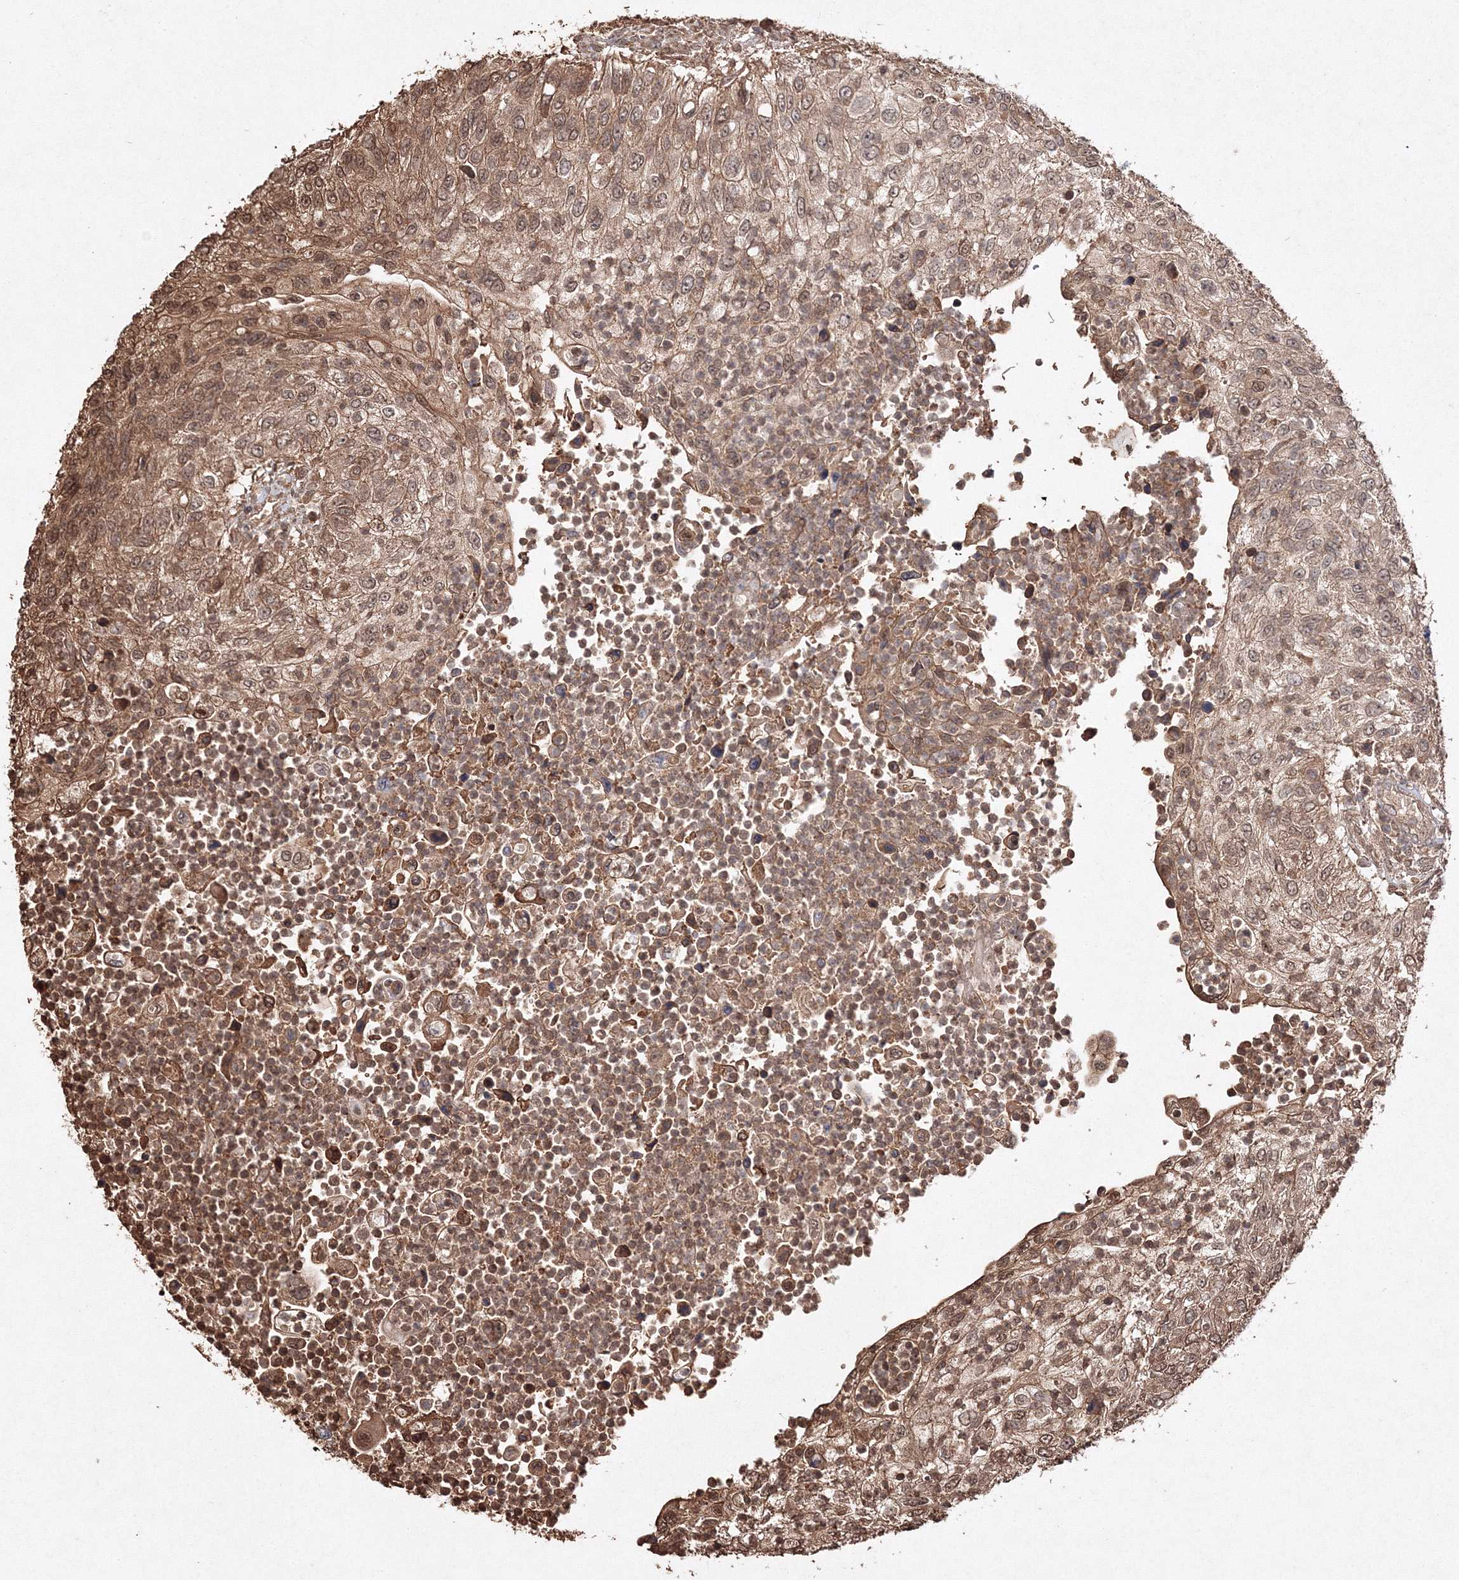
{"staining": {"intensity": "moderate", "quantity": ">75%", "location": "cytoplasmic/membranous,nuclear"}, "tissue": "urothelial cancer", "cell_type": "Tumor cells", "image_type": "cancer", "snomed": [{"axis": "morphology", "description": "Urothelial carcinoma, High grade"}, {"axis": "topography", "description": "Urinary bladder"}], "caption": "Immunohistochemistry staining of urothelial cancer, which shows medium levels of moderate cytoplasmic/membranous and nuclear staining in approximately >75% of tumor cells indicating moderate cytoplasmic/membranous and nuclear protein staining. The staining was performed using DAB (3,3'-diaminobenzidine) (brown) for protein detection and nuclei were counterstained in hematoxylin (blue).", "gene": "S100A11", "patient": {"sex": "female", "age": 60}}